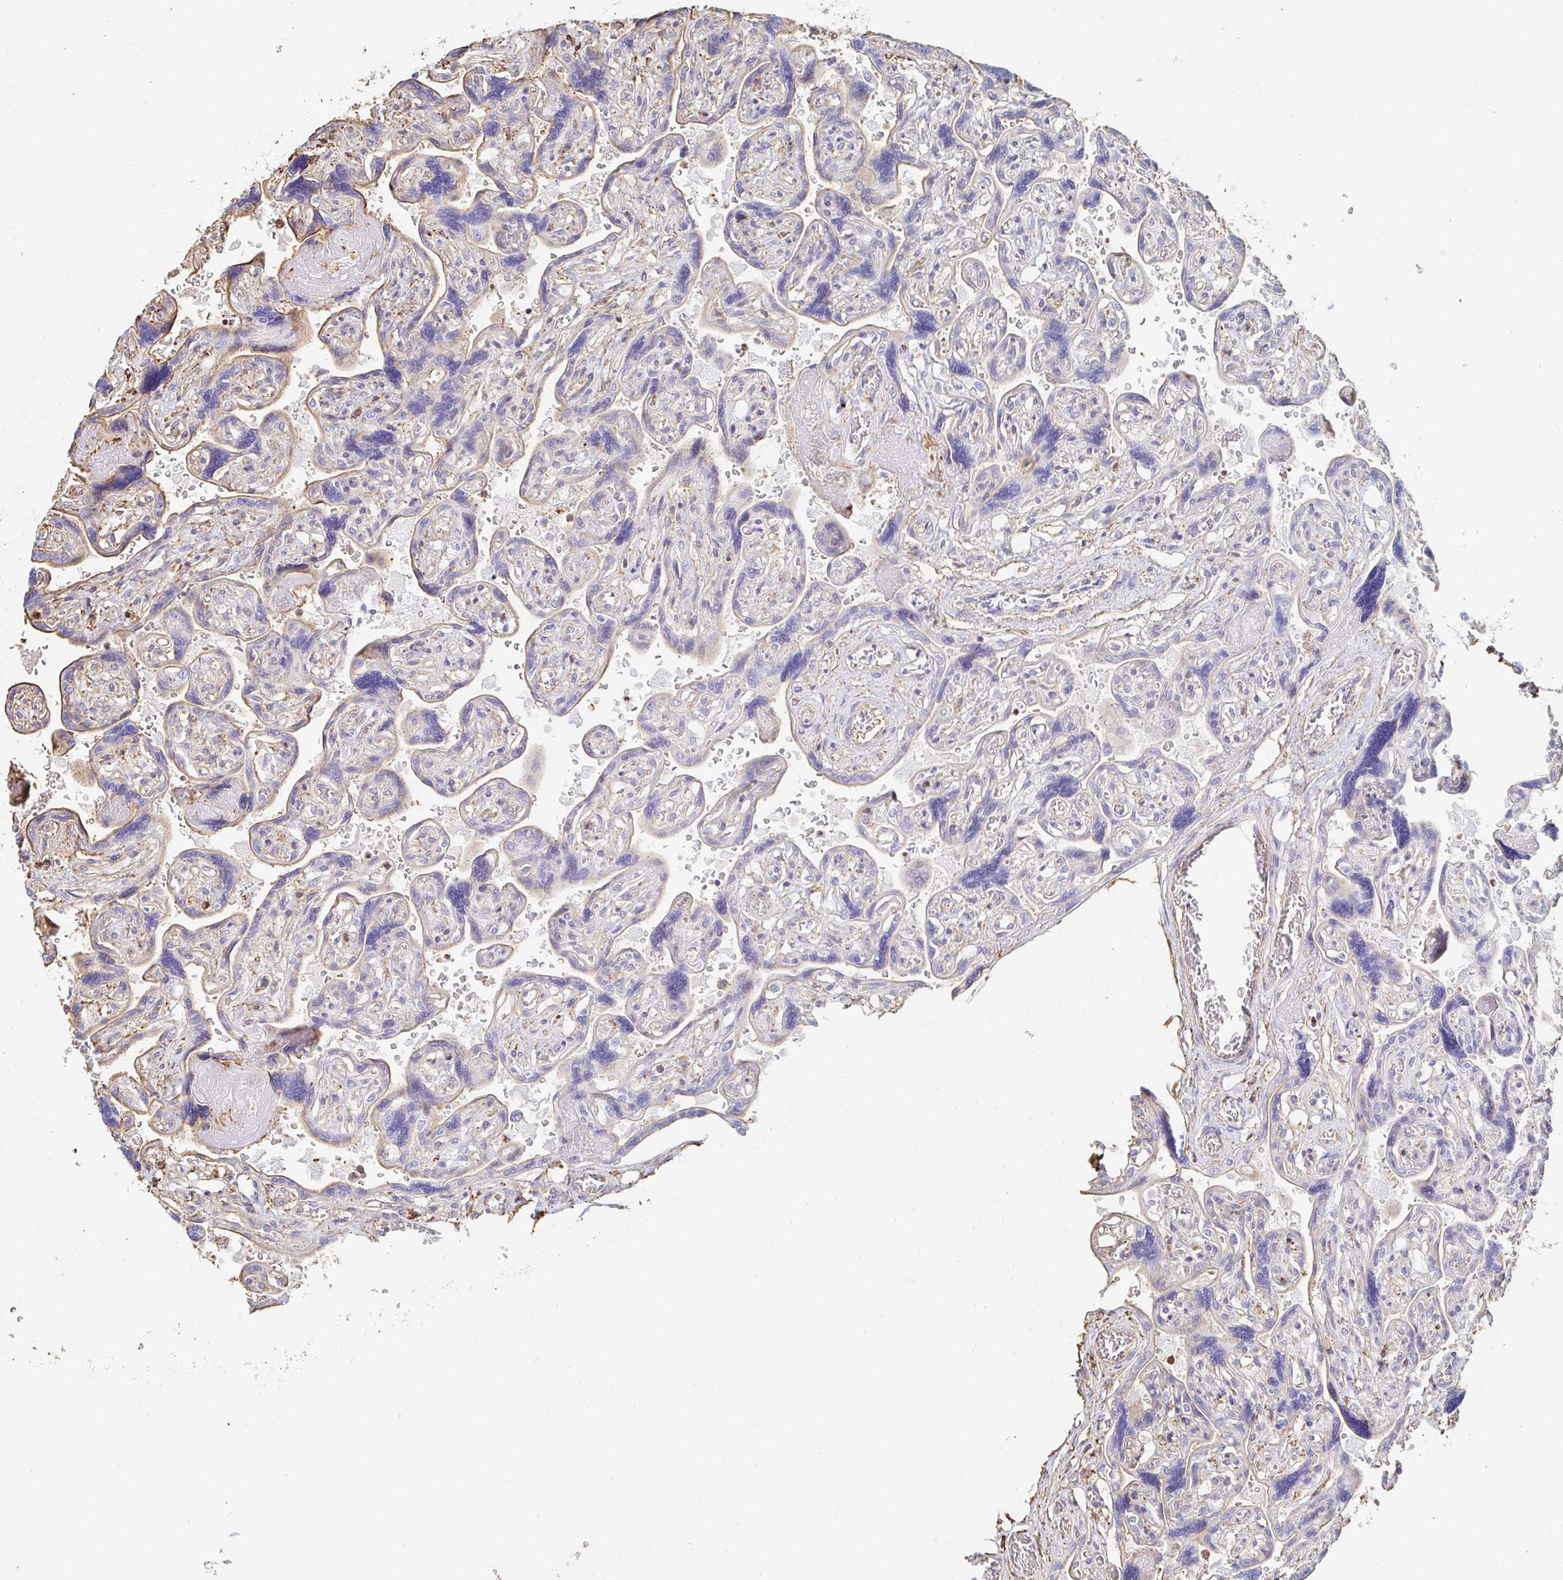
{"staining": {"intensity": "weak", "quantity": "<25%", "location": "cytoplasmic/membranous"}, "tissue": "placenta", "cell_type": "Decidual cells", "image_type": "normal", "snomed": [{"axis": "morphology", "description": "Normal tissue, NOS"}, {"axis": "topography", "description": "Placenta"}], "caption": "Decidual cells show no significant protein positivity in benign placenta. (DAB IHC with hematoxylin counter stain).", "gene": "PTPN14", "patient": {"sex": "female", "age": 32}}